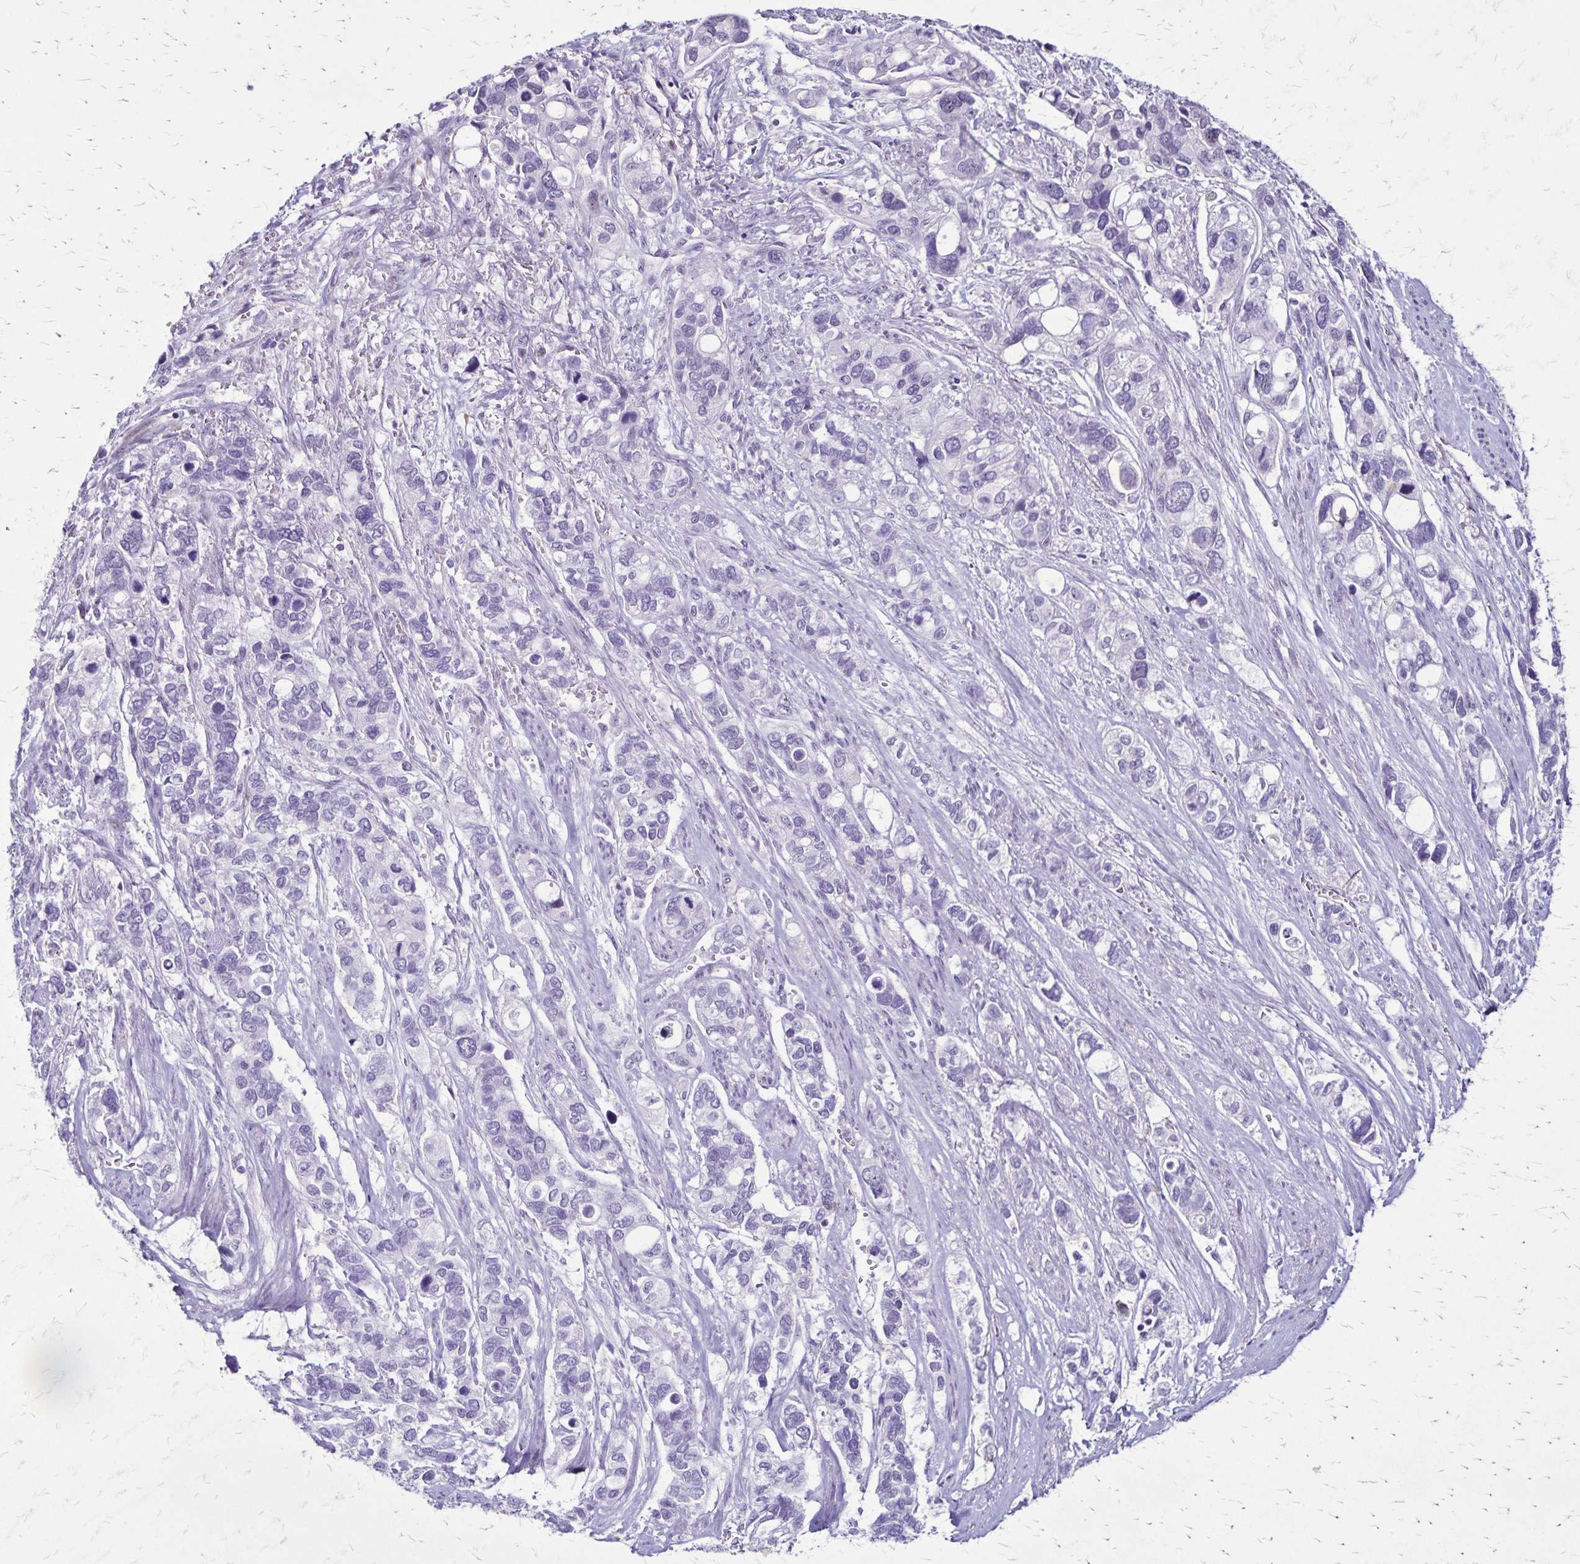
{"staining": {"intensity": "negative", "quantity": "none", "location": "none"}, "tissue": "stomach cancer", "cell_type": "Tumor cells", "image_type": "cancer", "snomed": [{"axis": "morphology", "description": "Adenocarcinoma, NOS"}, {"axis": "topography", "description": "Stomach, upper"}], "caption": "Immunohistochemistry (IHC) histopathology image of neoplastic tissue: human adenocarcinoma (stomach) stained with DAB (3,3'-diaminobenzidine) shows no significant protein positivity in tumor cells.", "gene": "OR51B5", "patient": {"sex": "female", "age": 81}}